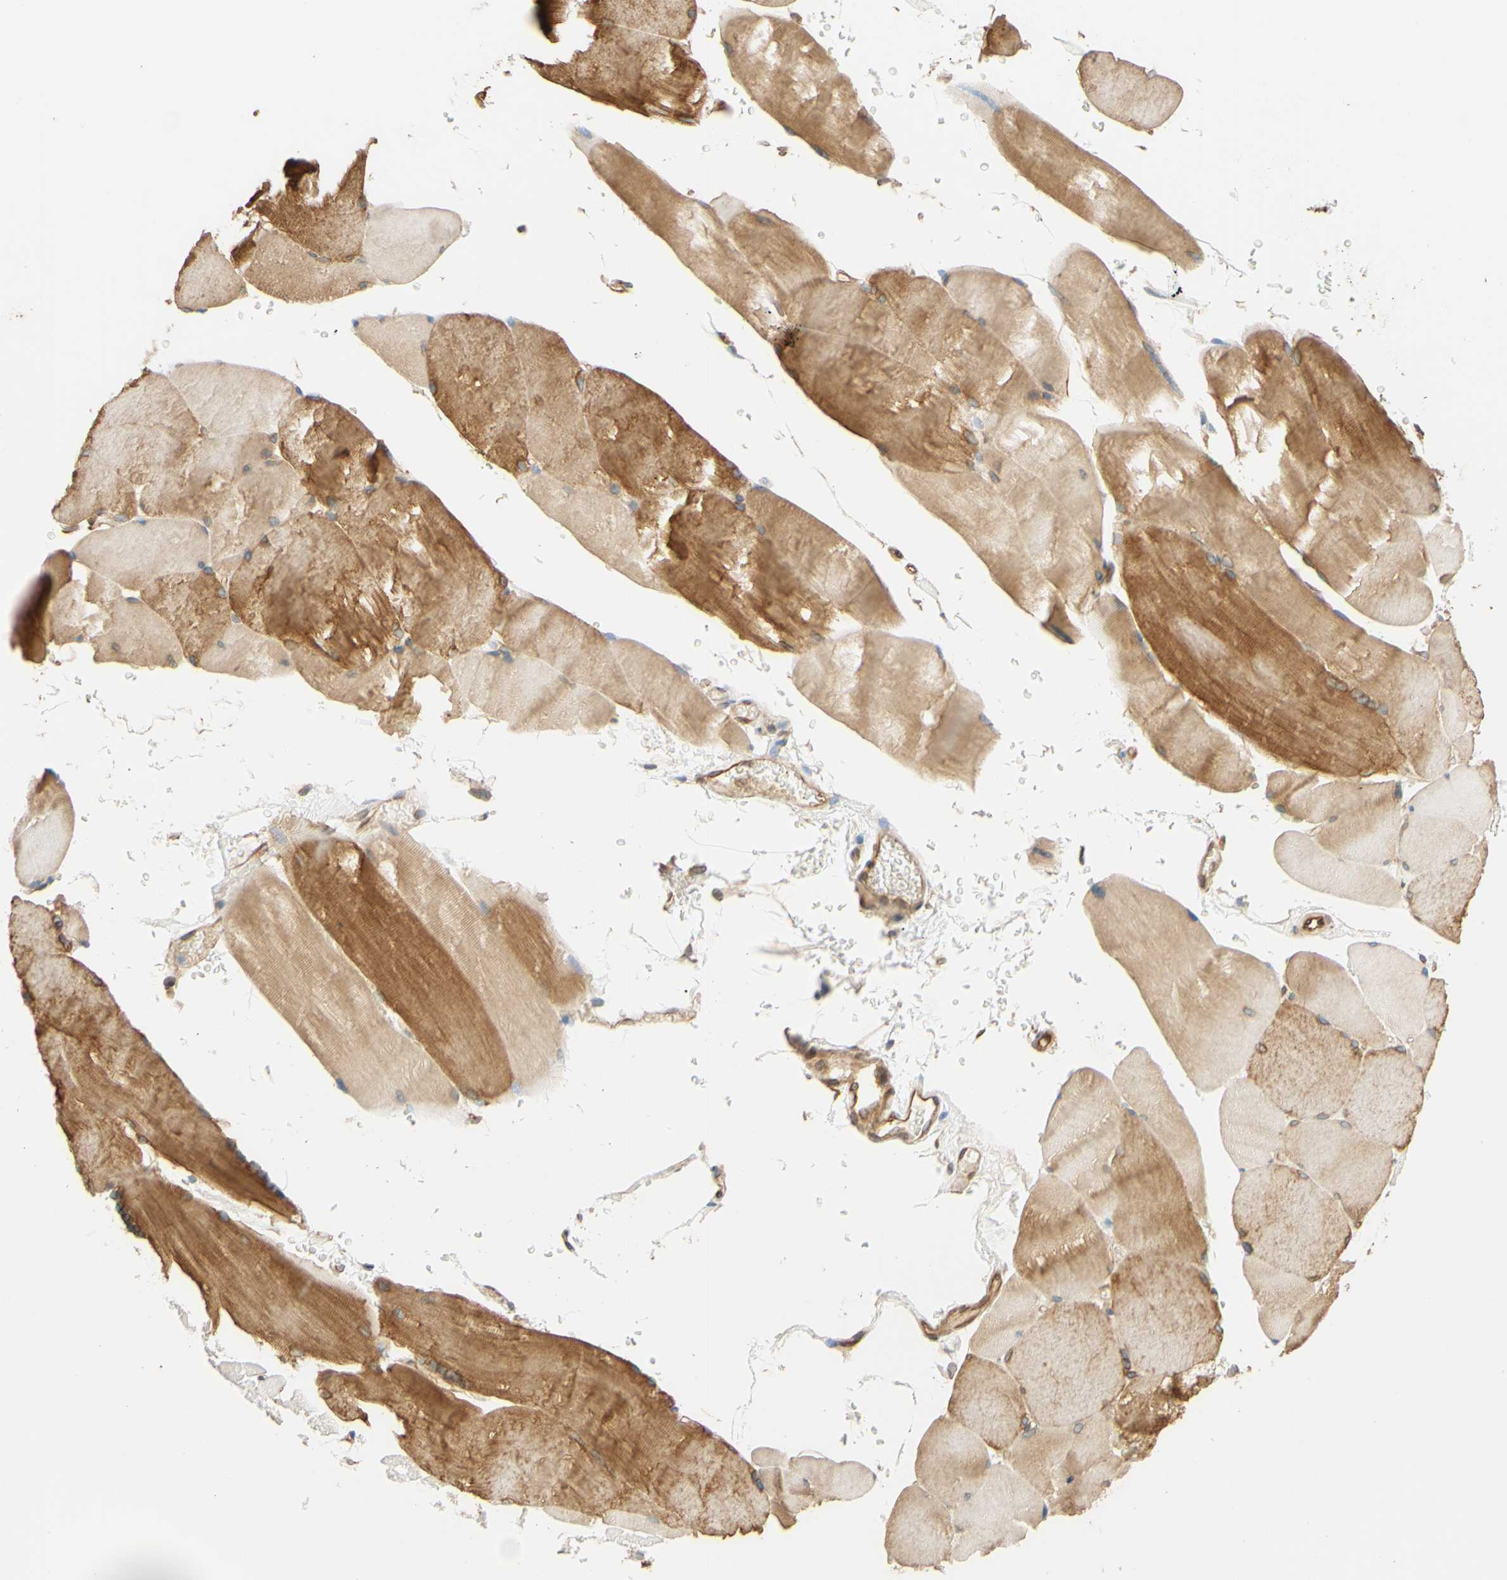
{"staining": {"intensity": "moderate", "quantity": "25%-75%", "location": "cytoplasmic/membranous"}, "tissue": "skeletal muscle", "cell_type": "Myocytes", "image_type": "normal", "snomed": [{"axis": "morphology", "description": "Normal tissue, NOS"}, {"axis": "topography", "description": "Skin"}, {"axis": "topography", "description": "Skeletal muscle"}], "caption": "Immunohistochemistry (IHC) staining of normal skeletal muscle, which exhibits medium levels of moderate cytoplasmic/membranous staining in approximately 25%-75% of myocytes indicating moderate cytoplasmic/membranous protein expression. The staining was performed using DAB (3,3'-diaminobenzidine) (brown) for protein detection and nuclei were counterstained in hematoxylin (blue).", "gene": "ENDOD1", "patient": {"sex": "male", "age": 83}}